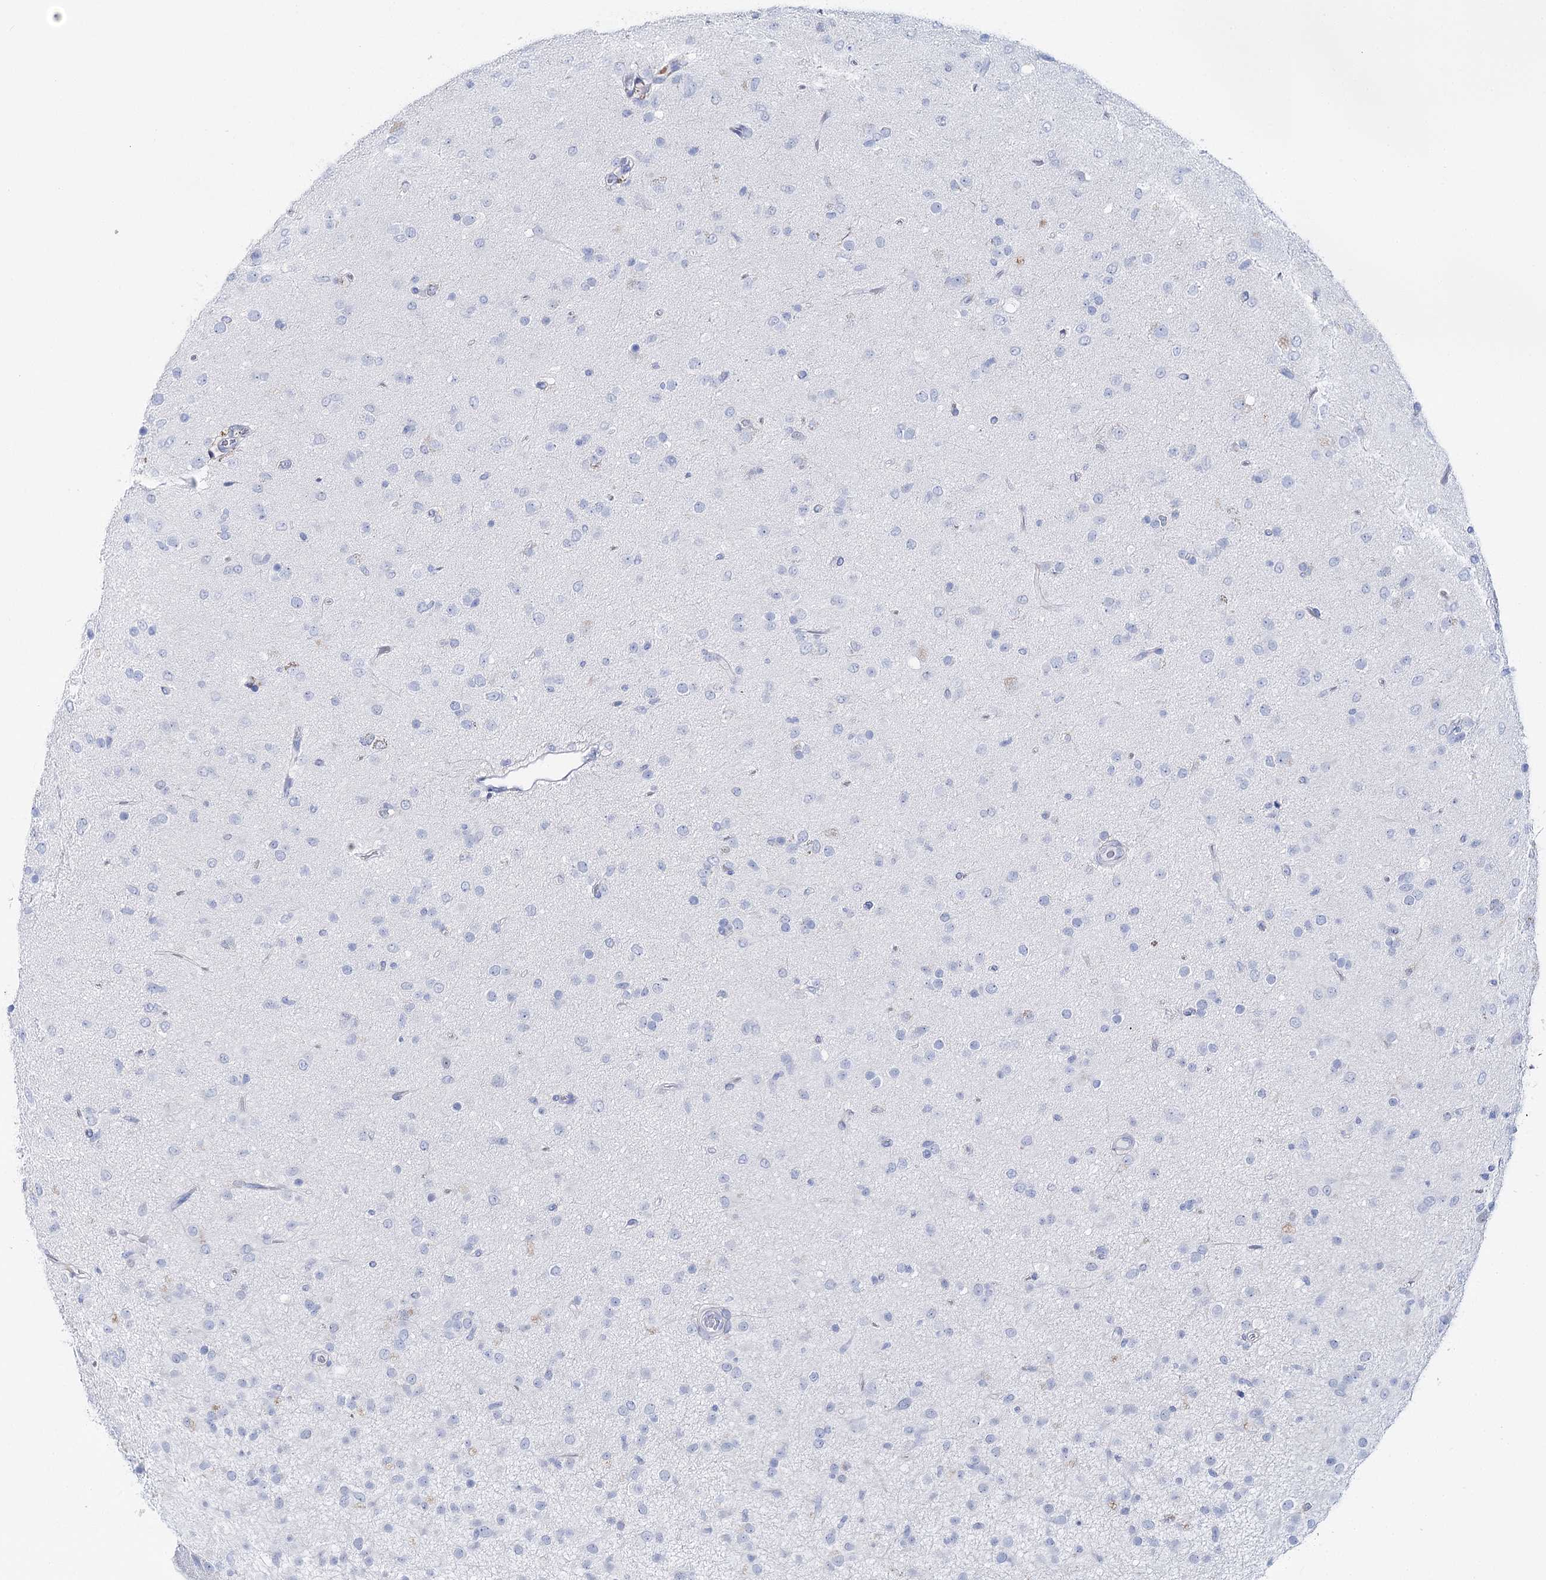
{"staining": {"intensity": "negative", "quantity": "none", "location": "none"}, "tissue": "glioma", "cell_type": "Tumor cells", "image_type": "cancer", "snomed": [{"axis": "morphology", "description": "Glioma, malignant, Low grade"}, {"axis": "topography", "description": "Brain"}], "caption": "Protein analysis of malignant low-grade glioma demonstrates no significant positivity in tumor cells.", "gene": "UGDH", "patient": {"sex": "male", "age": 65}}